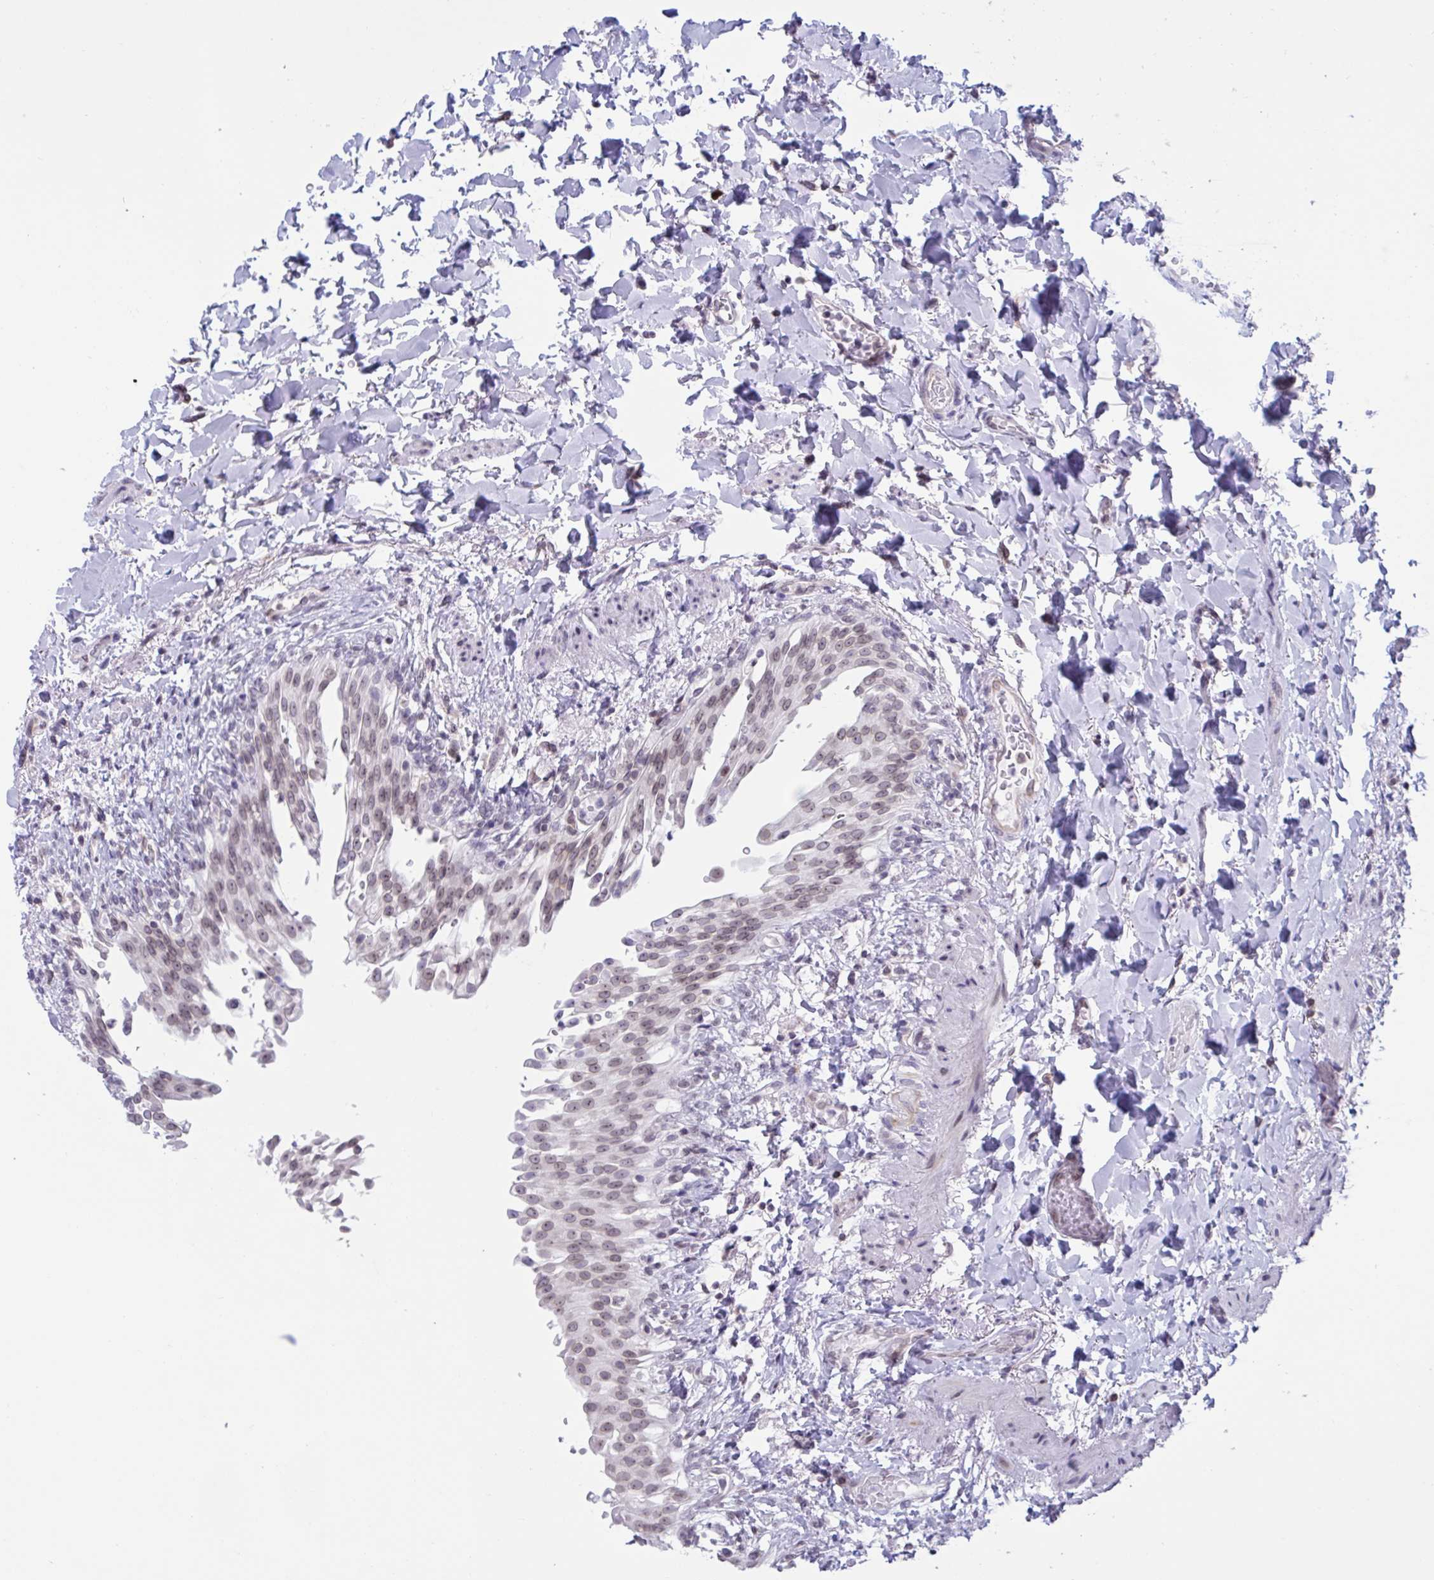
{"staining": {"intensity": "moderate", "quantity": ">75%", "location": "nuclear"}, "tissue": "urinary bladder", "cell_type": "Urothelial cells", "image_type": "normal", "snomed": [{"axis": "morphology", "description": "Normal tissue, NOS"}, {"axis": "topography", "description": "Urinary bladder"}, {"axis": "topography", "description": "Peripheral nerve tissue"}], "caption": "Moderate nuclear expression for a protein is identified in about >75% of urothelial cells of normal urinary bladder using immunohistochemistry.", "gene": "DOCK11", "patient": {"sex": "female", "age": 60}}